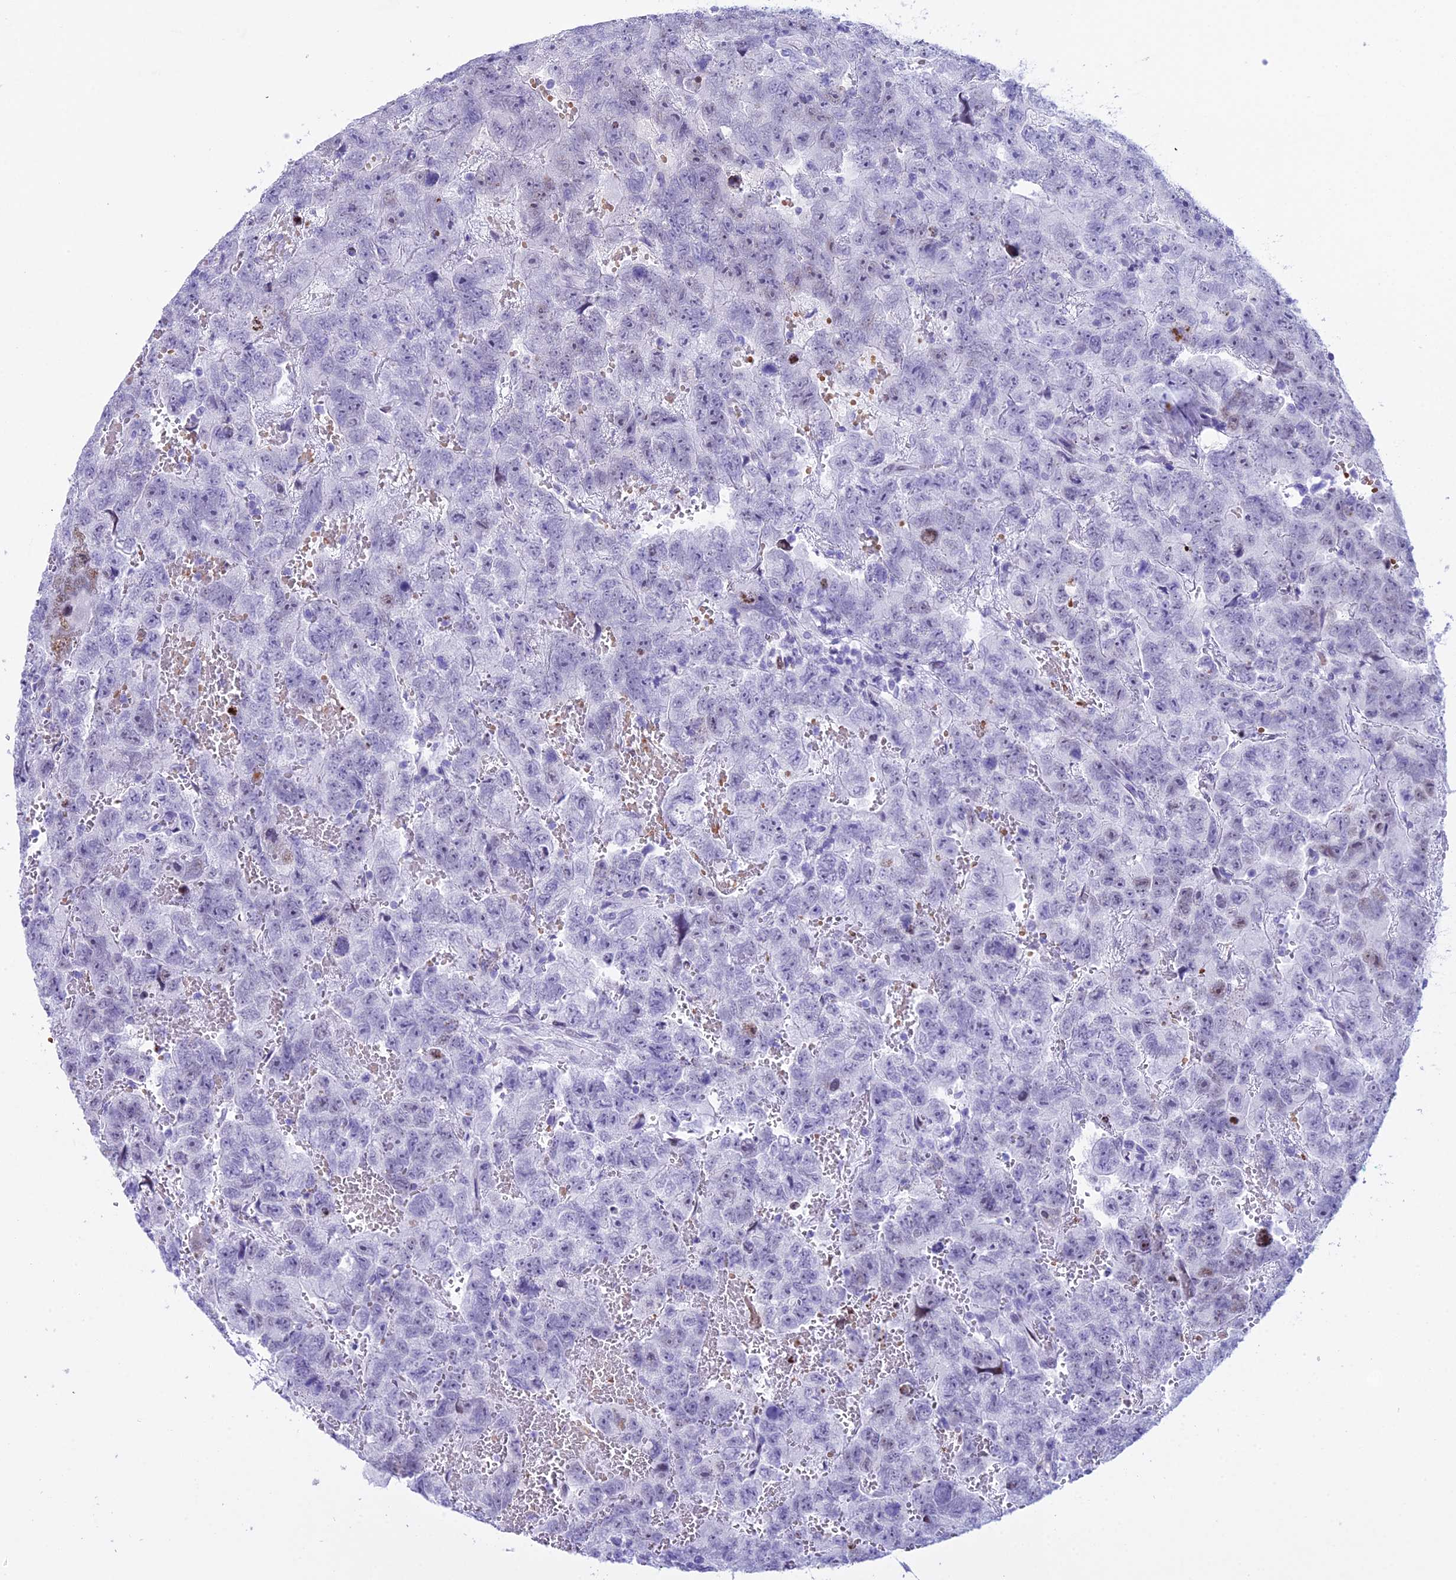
{"staining": {"intensity": "negative", "quantity": "none", "location": "none"}, "tissue": "testis cancer", "cell_type": "Tumor cells", "image_type": "cancer", "snomed": [{"axis": "morphology", "description": "Carcinoma, Embryonal, NOS"}, {"axis": "topography", "description": "Testis"}], "caption": "Tumor cells are negative for brown protein staining in testis cancer.", "gene": "RNPS1", "patient": {"sex": "male", "age": 45}}